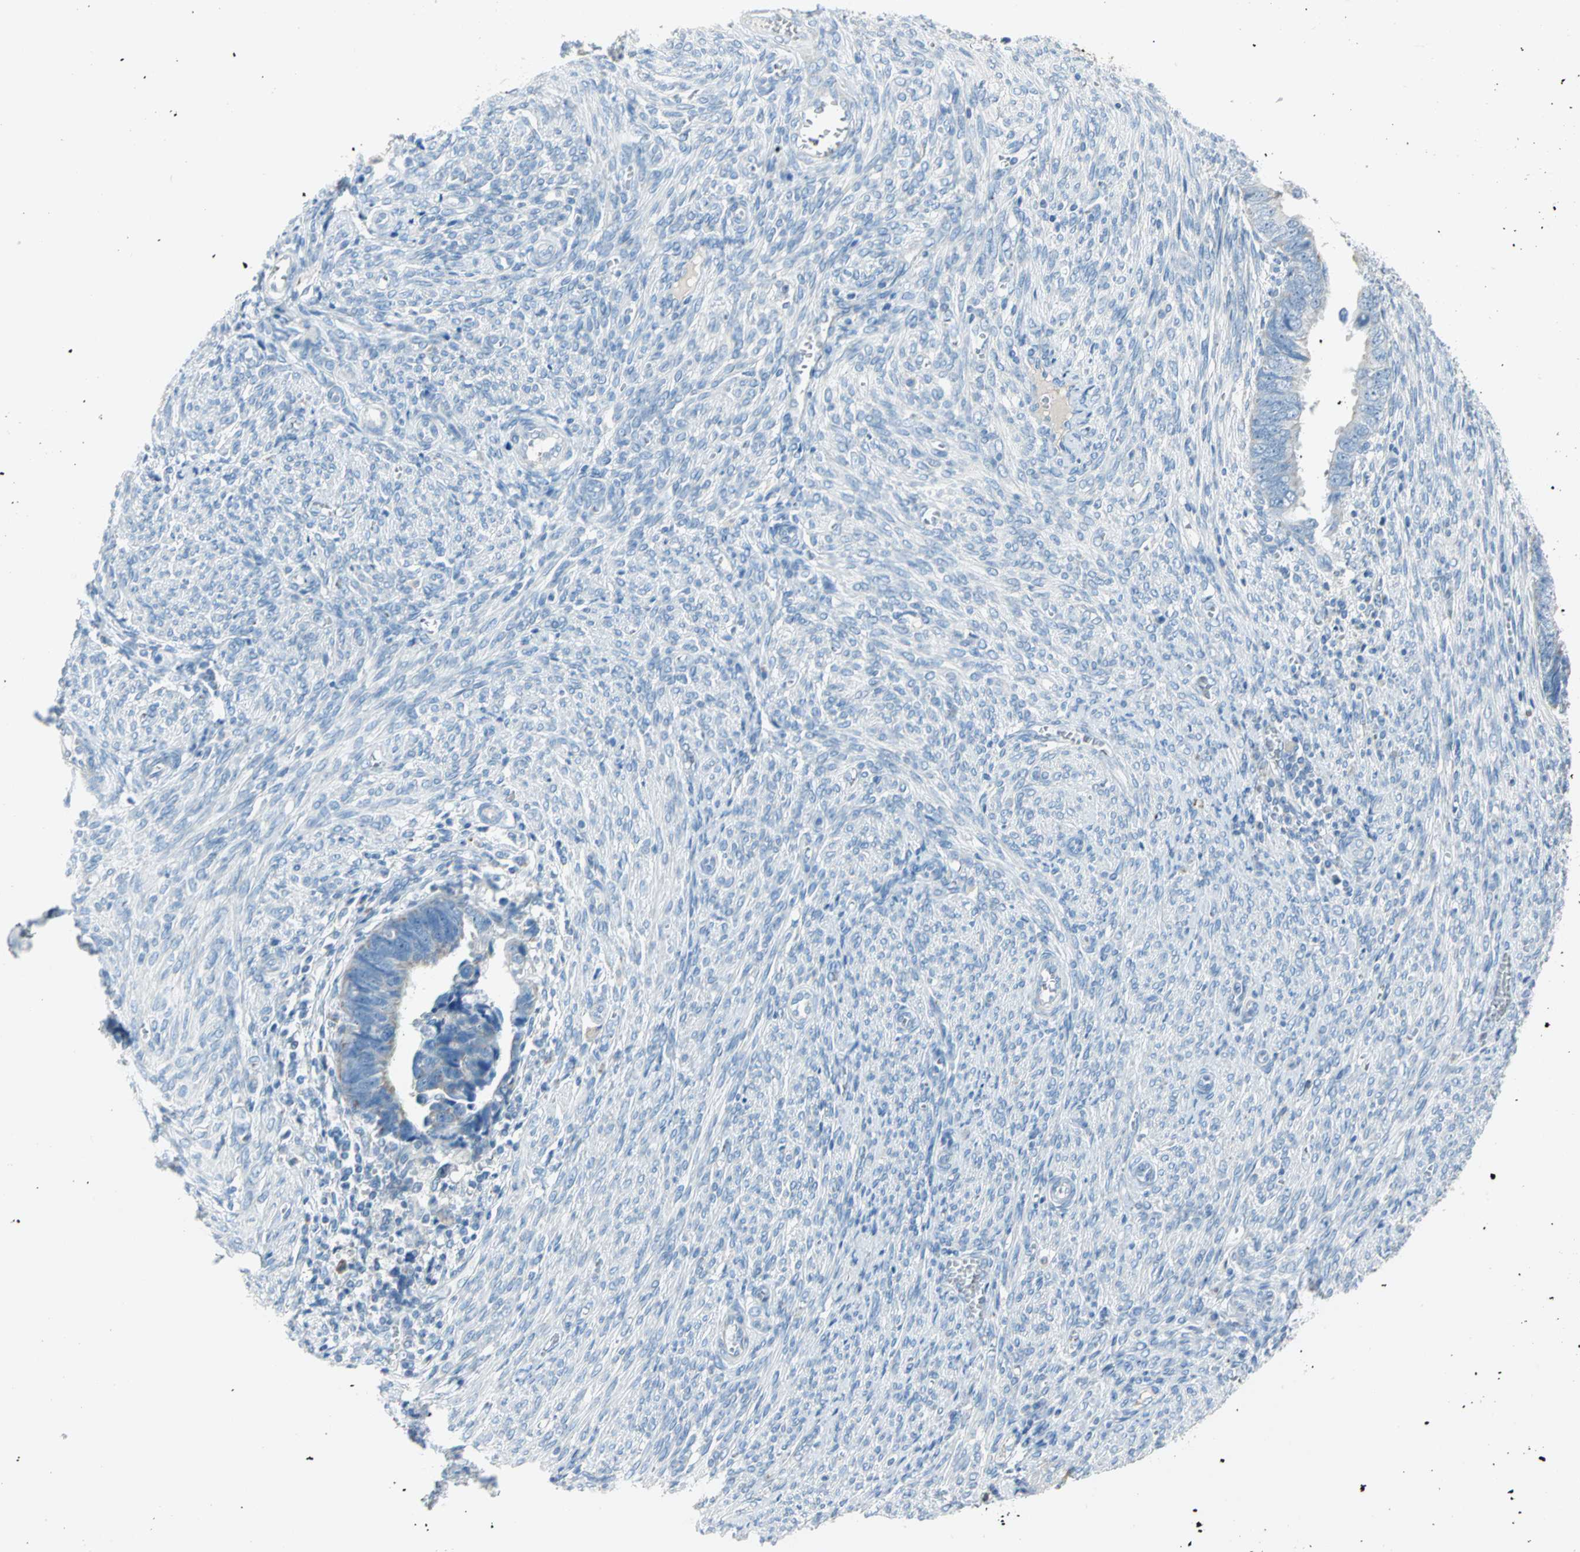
{"staining": {"intensity": "negative", "quantity": "none", "location": "none"}, "tissue": "endometrial cancer", "cell_type": "Tumor cells", "image_type": "cancer", "snomed": [{"axis": "morphology", "description": "Adenocarcinoma, NOS"}, {"axis": "topography", "description": "Endometrium"}], "caption": "This is a micrograph of immunohistochemistry (IHC) staining of endometrial cancer (adenocarcinoma), which shows no staining in tumor cells. The staining was performed using DAB (3,3'-diaminobenzidine) to visualize the protein expression in brown, while the nuclei were stained in blue with hematoxylin (Magnification: 20x).", "gene": "ALOX15", "patient": {"sex": "female", "age": 75}}